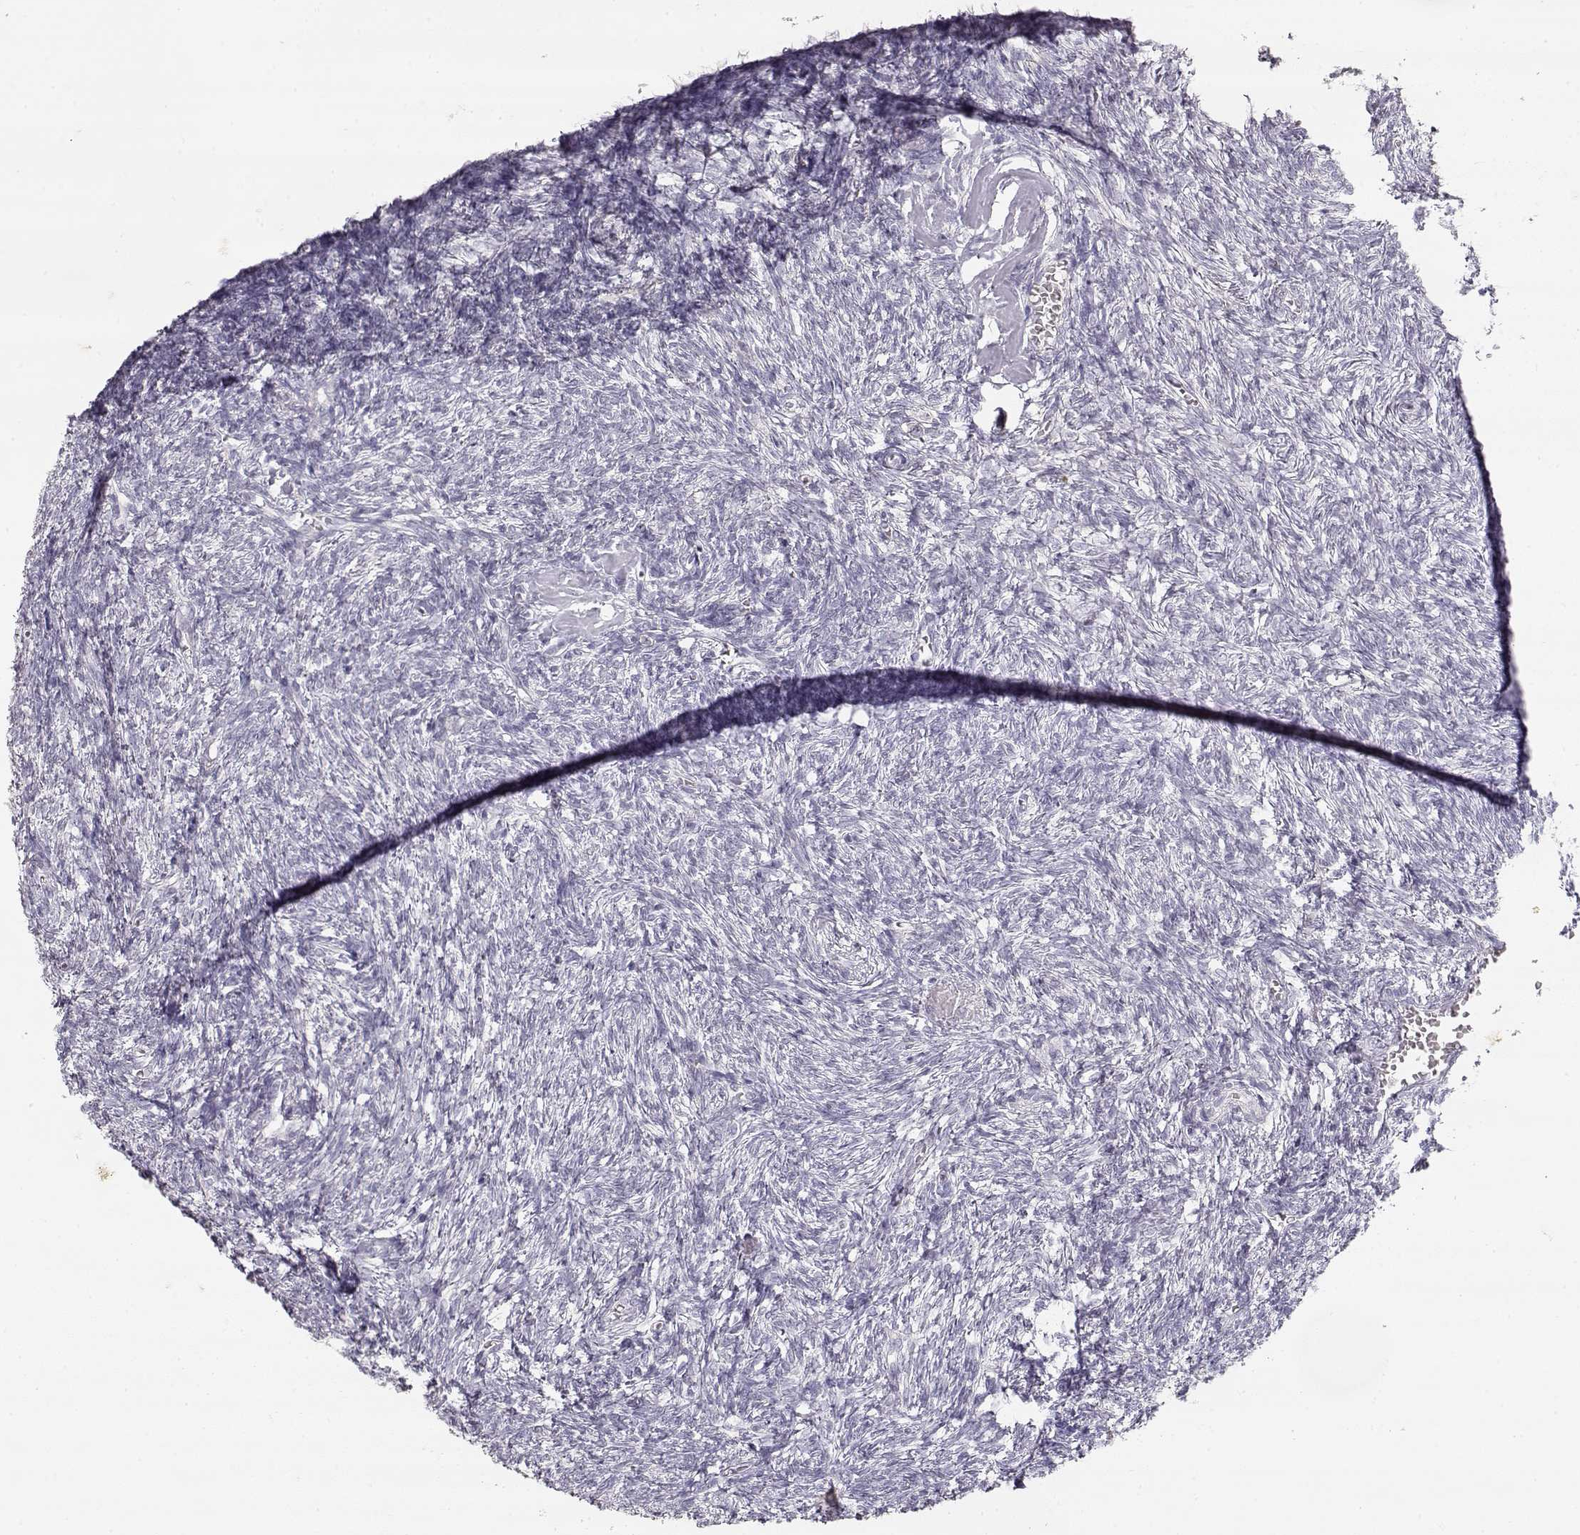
{"staining": {"intensity": "negative", "quantity": "none", "location": "none"}, "tissue": "ovary", "cell_type": "Follicle cells", "image_type": "normal", "snomed": [{"axis": "morphology", "description": "Normal tissue, NOS"}, {"axis": "topography", "description": "Ovary"}], "caption": "Protein analysis of benign ovary displays no significant expression in follicle cells. (DAB immunohistochemistry (IHC) with hematoxylin counter stain).", "gene": "TPH2", "patient": {"sex": "female", "age": 43}}